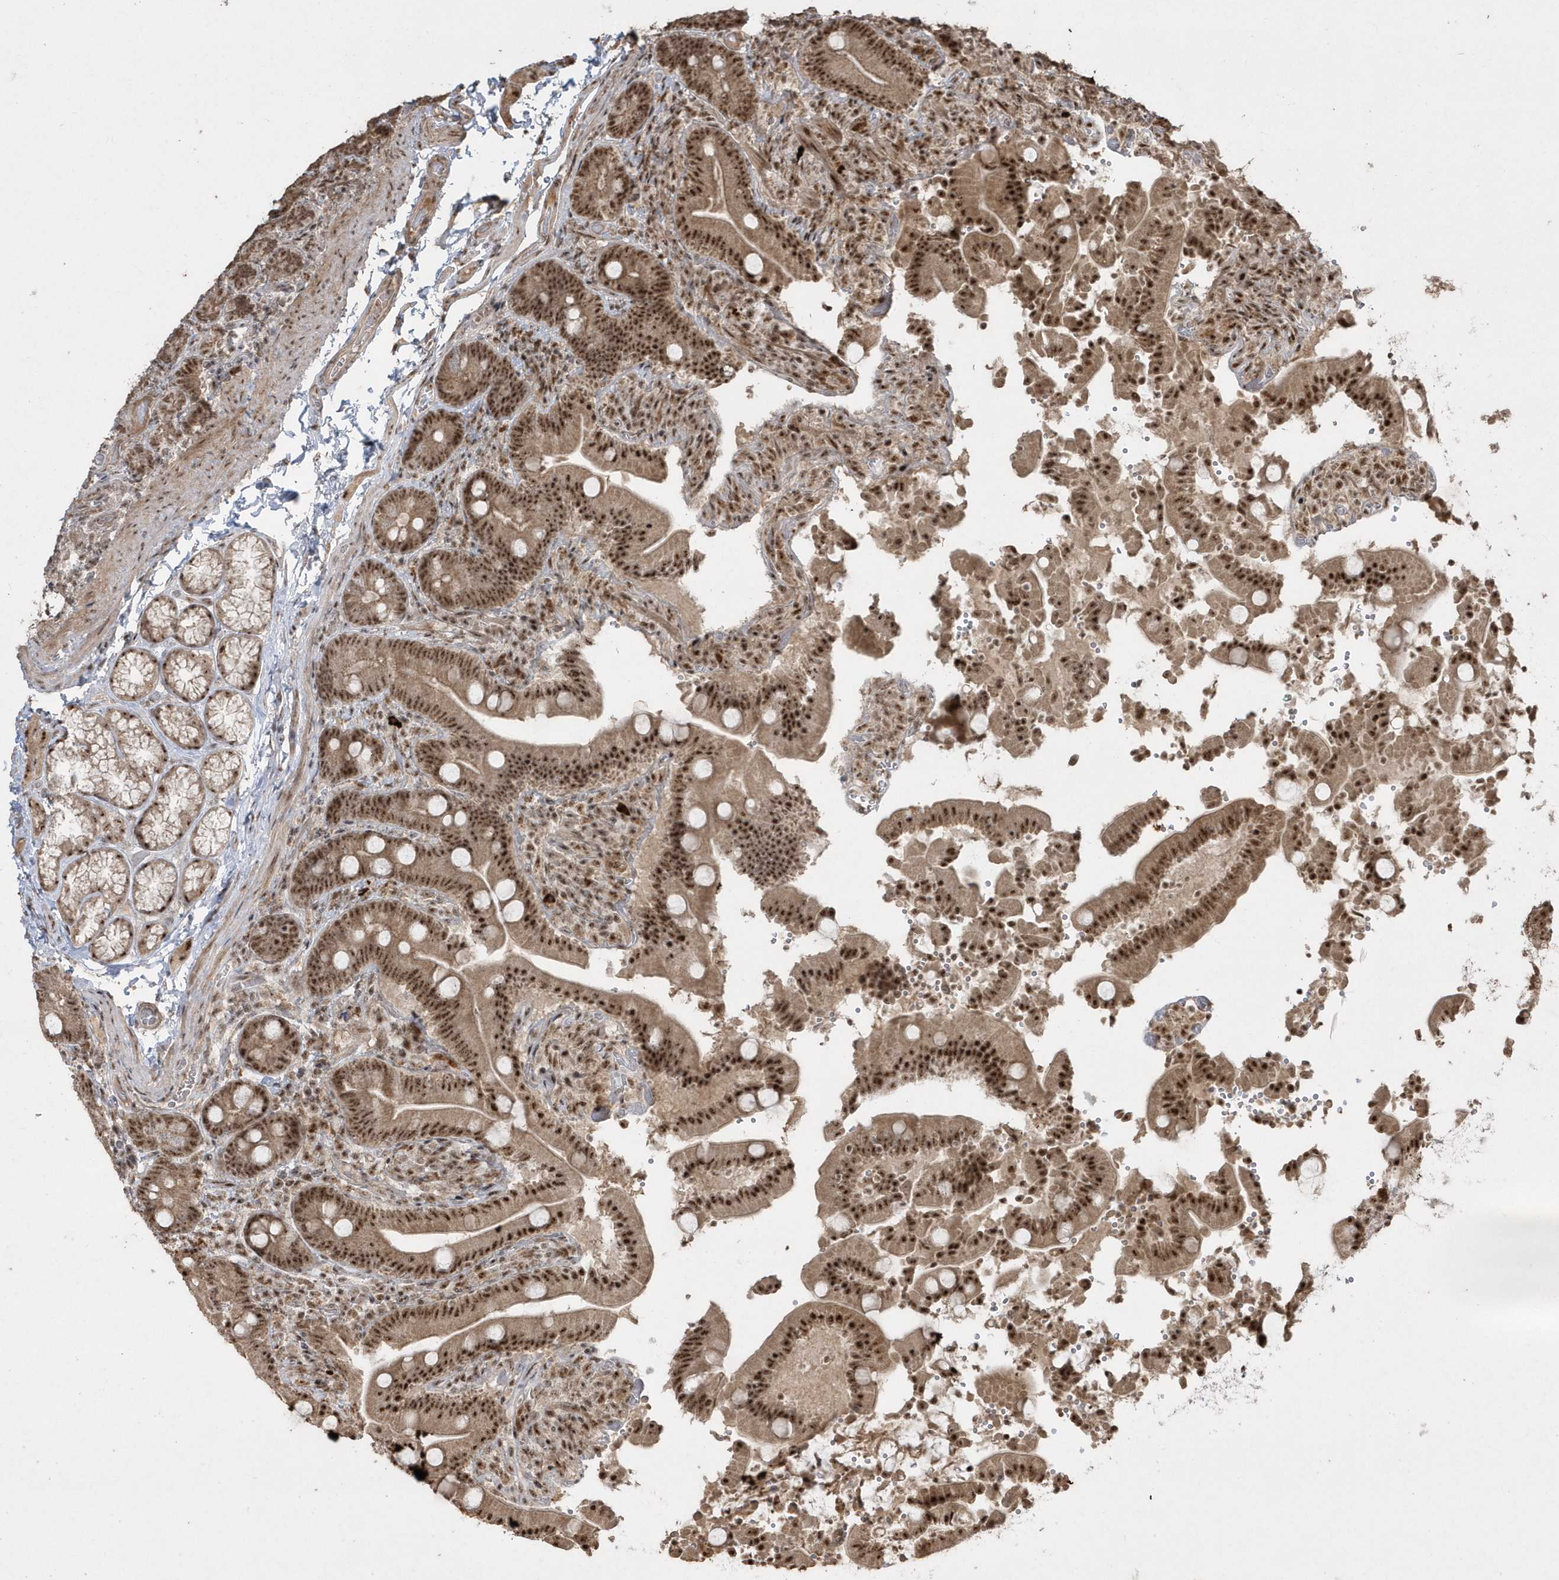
{"staining": {"intensity": "strong", "quantity": ">75%", "location": "cytoplasmic/membranous,nuclear"}, "tissue": "duodenum", "cell_type": "Glandular cells", "image_type": "normal", "snomed": [{"axis": "morphology", "description": "Normal tissue, NOS"}, {"axis": "topography", "description": "Duodenum"}], "caption": "DAB (3,3'-diaminobenzidine) immunohistochemical staining of unremarkable duodenum shows strong cytoplasmic/membranous,nuclear protein positivity in approximately >75% of glandular cells. (DAB (3,3'-diaminobenzidine) IHC, brown staining for protein, blue staining for nuclei).", "gene": "POLR3B", "patient": {"sex": "female", "age": 62}}